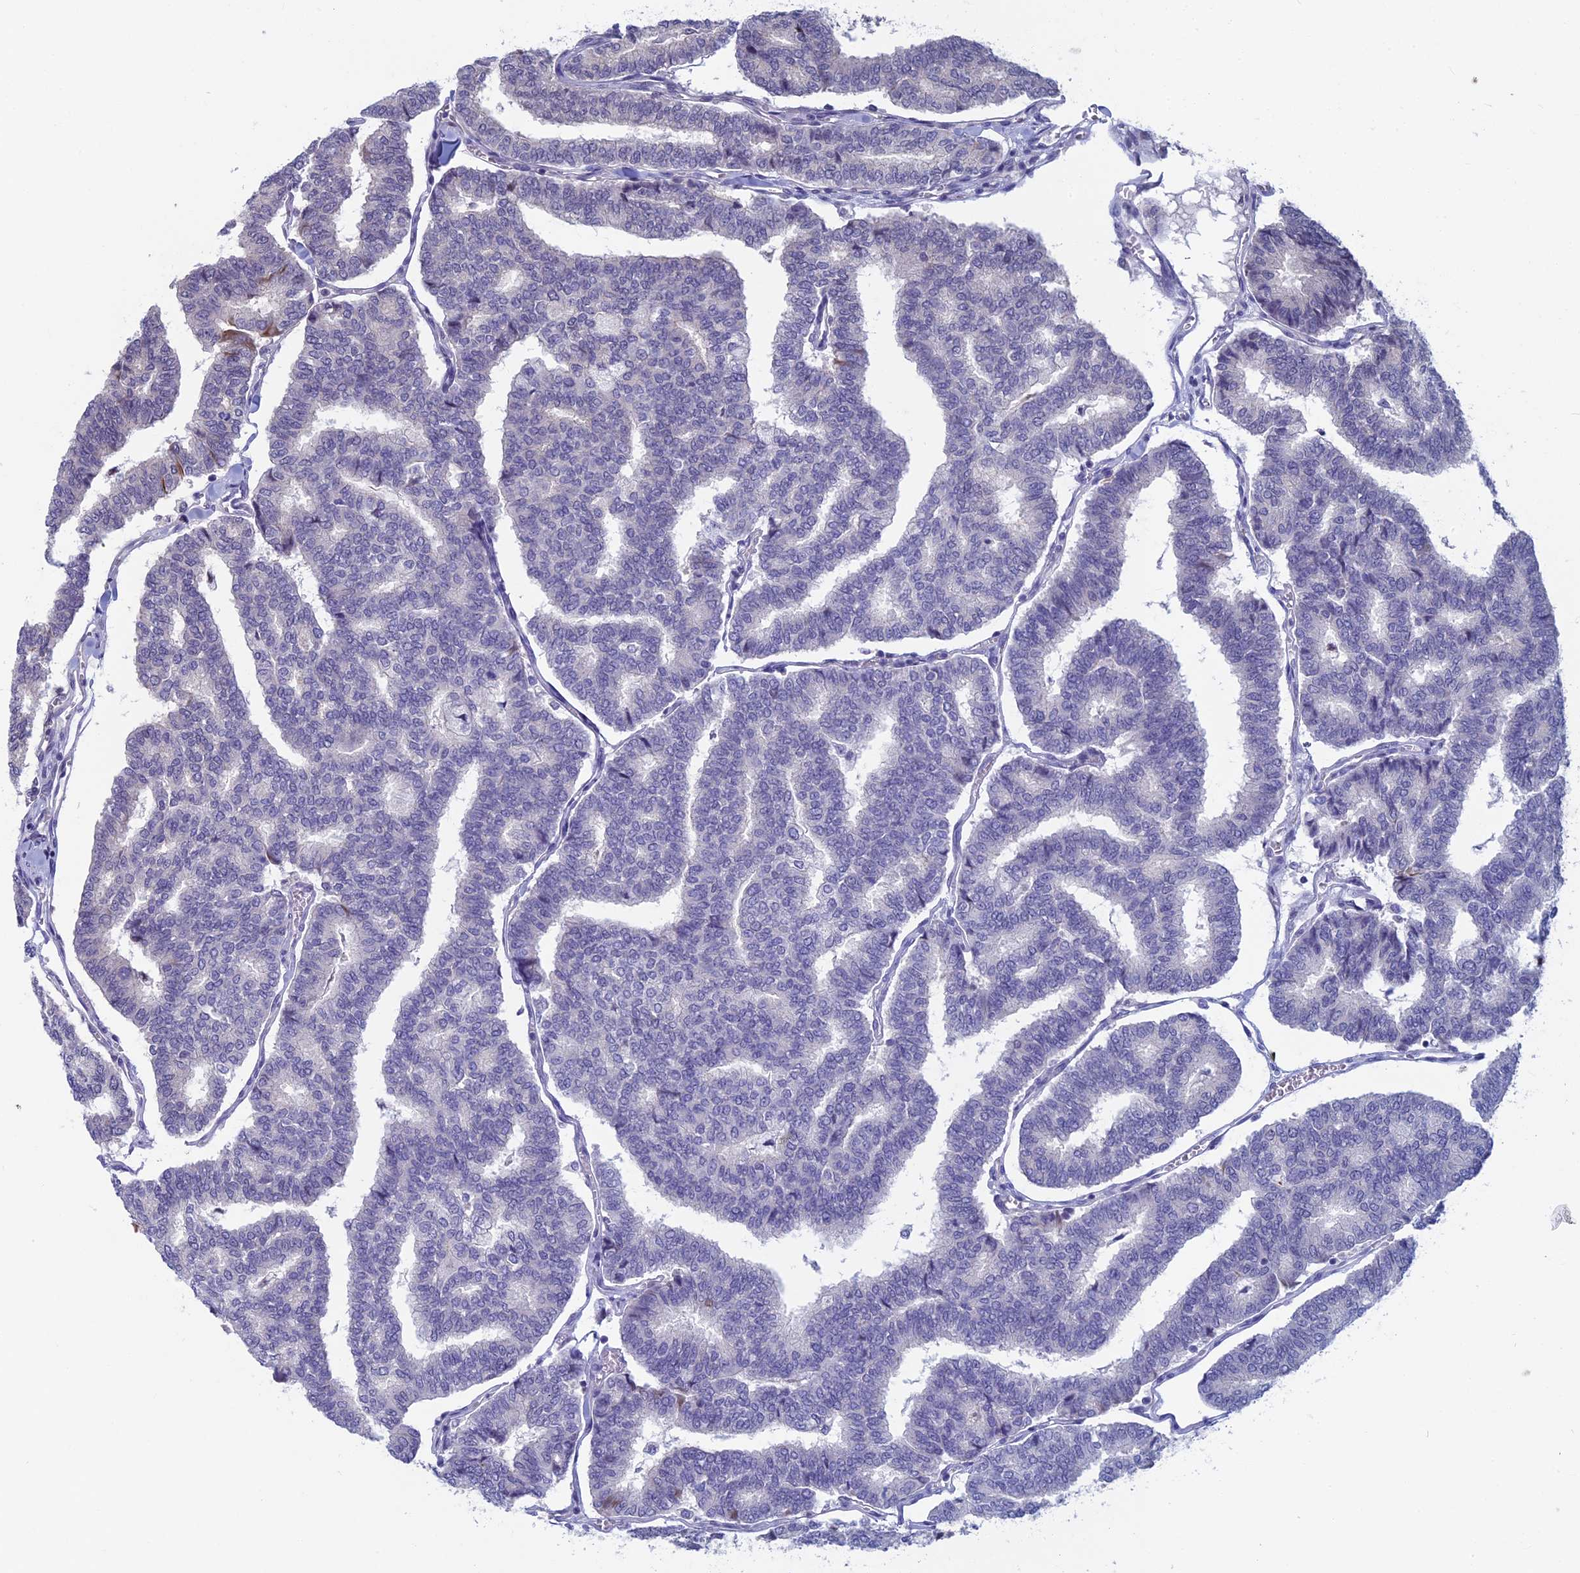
{"staining": {"intensity": "negative", "quantity": "none", "location": "none"}, "tissue": "thyroid cancer", "cell_type": "Tumor cells", "image_type": "cancer", "snomed": [{"axis": "morphology", "description": "Papillary adenocarcinoma, NOS"}, {"axis": "topography", "description": "Thyroid gland"}], "caption": "There is no significant positivity in tumor cells of thyroid cancer (papillary adenocarcinoma). (Brightfield microscopy of DAB (3,3'-diaminobenzidine) immunohistochemistry (IHC) at high magnification).", "gene": "SPIRE1", "patient": {"sex": "female", "age": 35}}